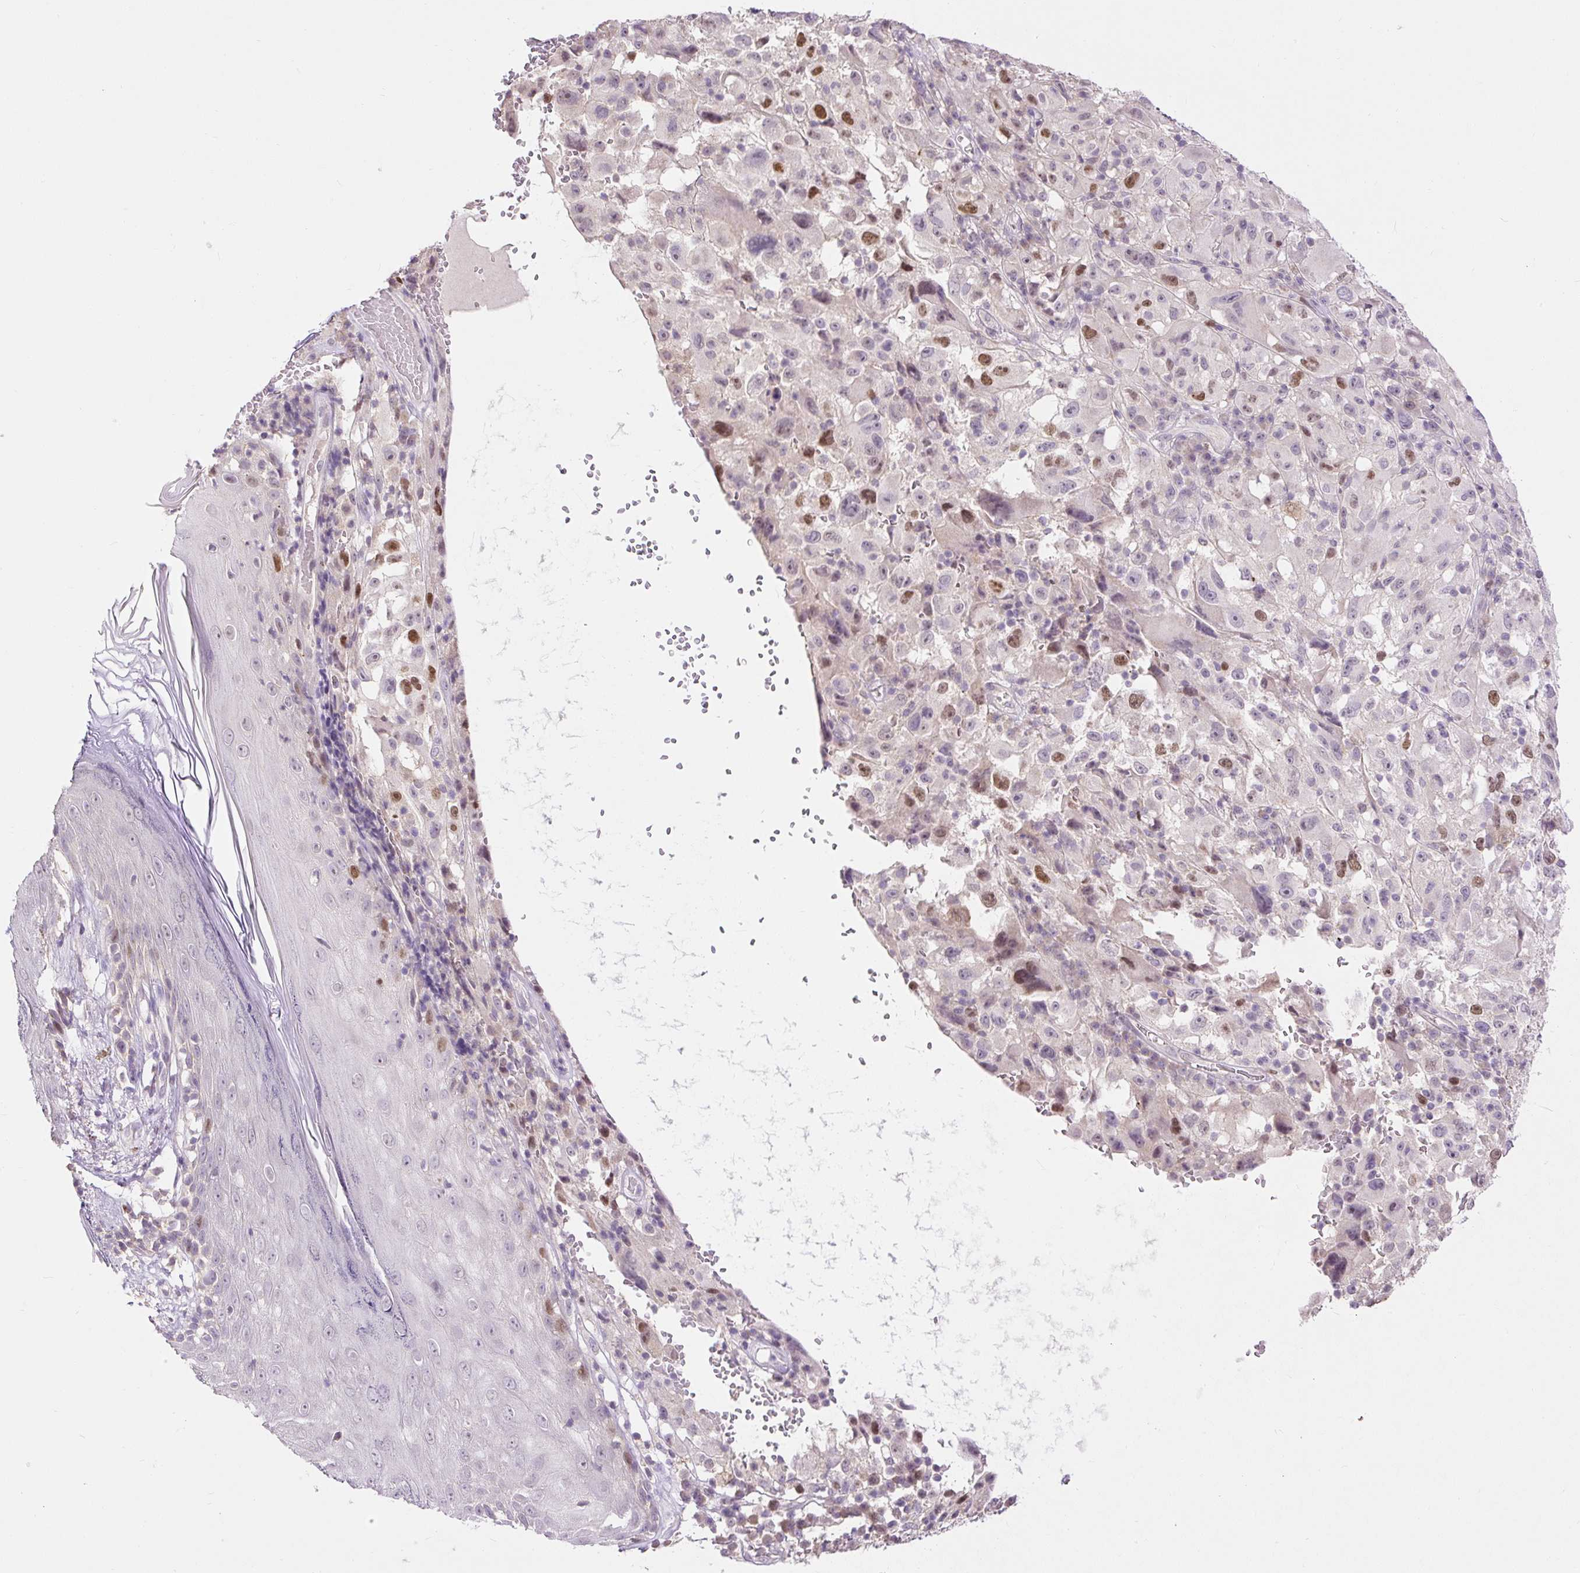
{"staining": {"intensity": "moderate", "quantity": "25%-75%", "location": "nuclear"}, "tissue": "melanoma", "cell_type": "Tumor cells", "image_type": "cancer", "snomed": [{"axis": "morphology", "description": "Malignant melanoma, NOS"}, {"axis": "topography", "description": "Skin"}], "caption": "Immunohistochemical staining of human malignant melanoma displays medium levels of moderate nuclear positivity in about 25%-75% of tumor cells. (brown staining indicates protein expression, while blue staining denotes nuclei).", "gene": "RACGAP1", "patient": {"sex": "female", "age": 71}}